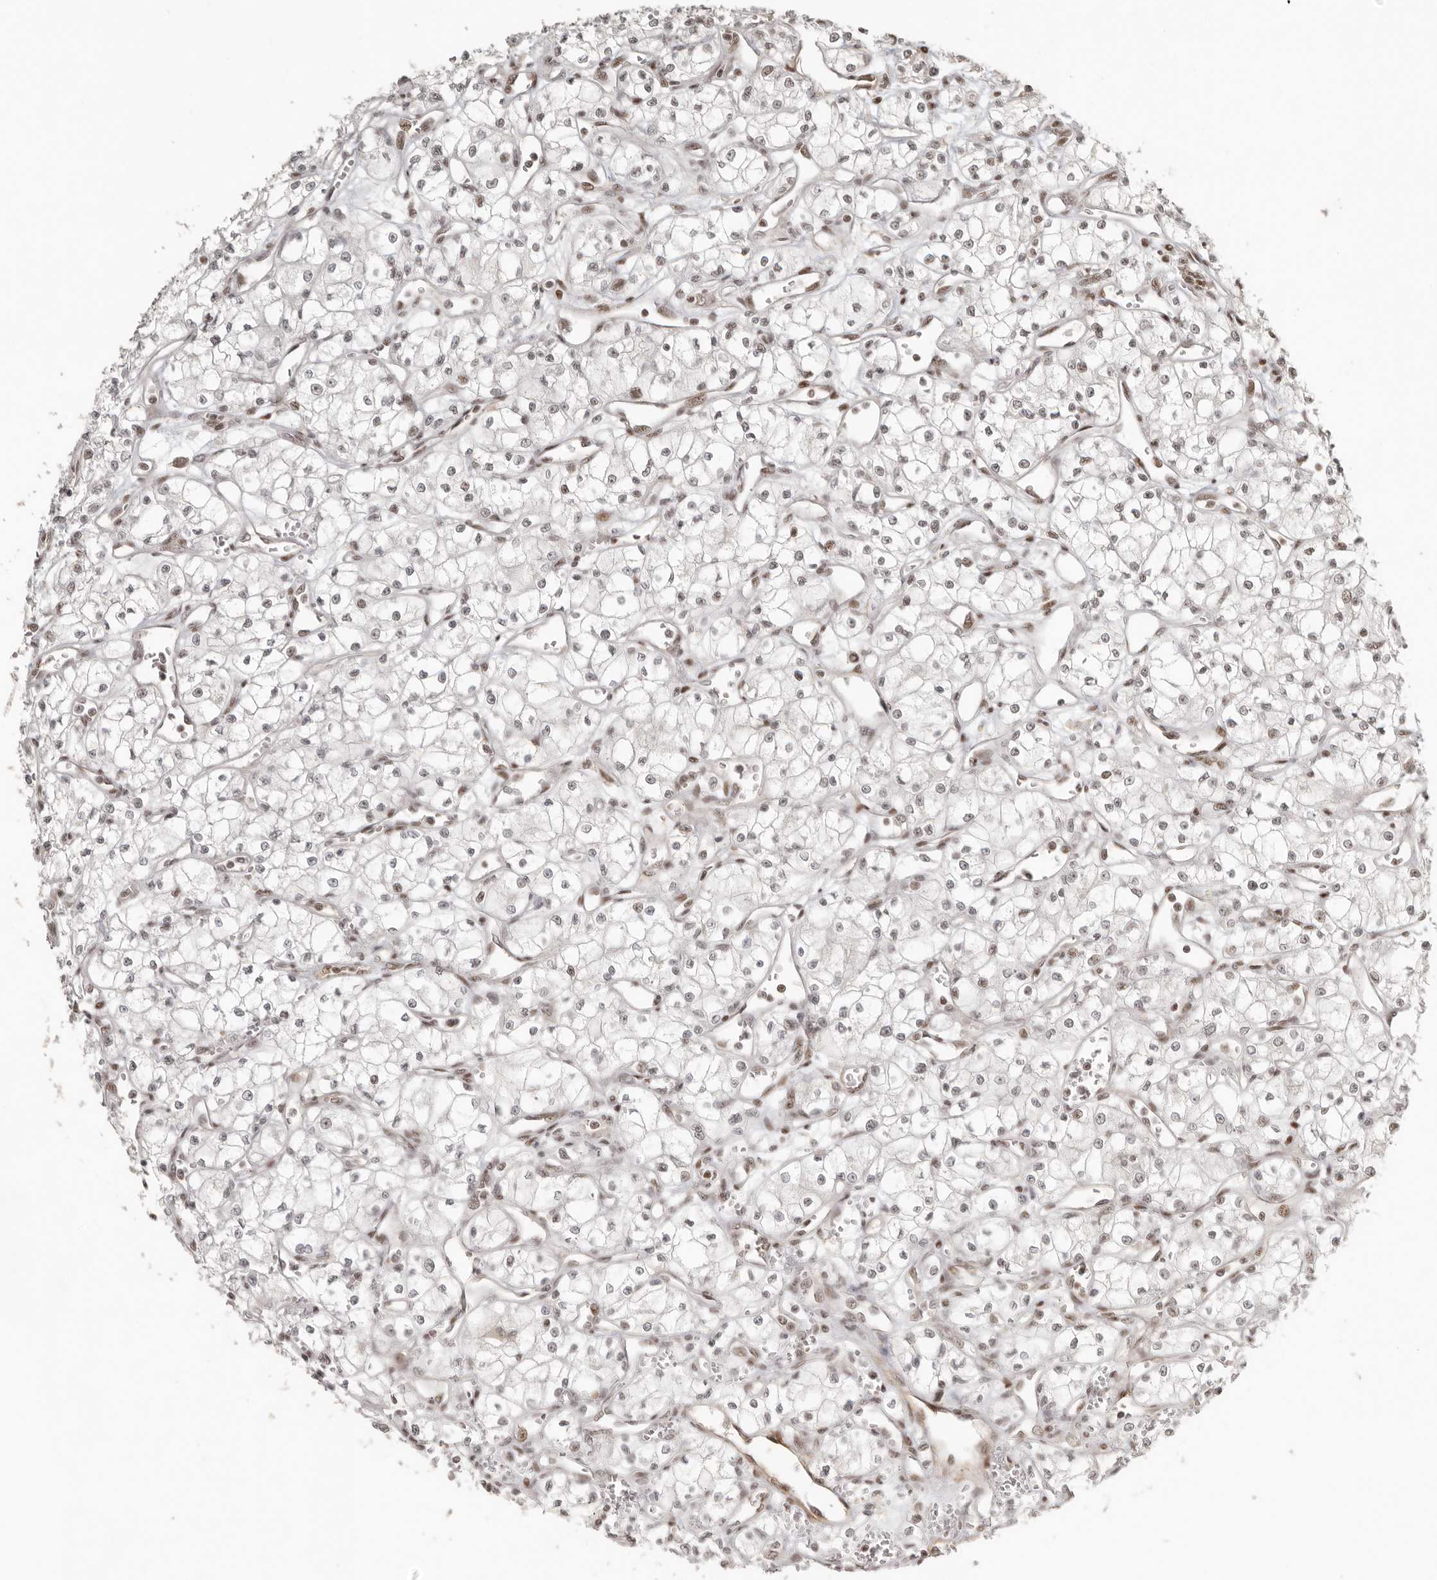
{"staining": {"intensity": "moderate", "quantity": "<25%", "location": "nuclear"}, "tissue": "renal cancer", "cell_type": "Tumor cells", "image_type": "cancer", "snomed": [{"axis": "morphology", "description": "Adenocarcinoma, NOS"}, {"axis": "topography", "description": "Kidney"}], "caption": "The photomicrograph demonstrates immunohistochemical staining of renal cancer. There is moderate nuclear expression is appreciated in about <25% of tumor cells. The staining is performed using DAB (3,3'-diaminobenzidine) brown chromogen to label protein expression. The nuclei are counter-stained blue using hematoxylin.", "gene": "GABPA", "patient": {"sex": "male", "age": 59}}